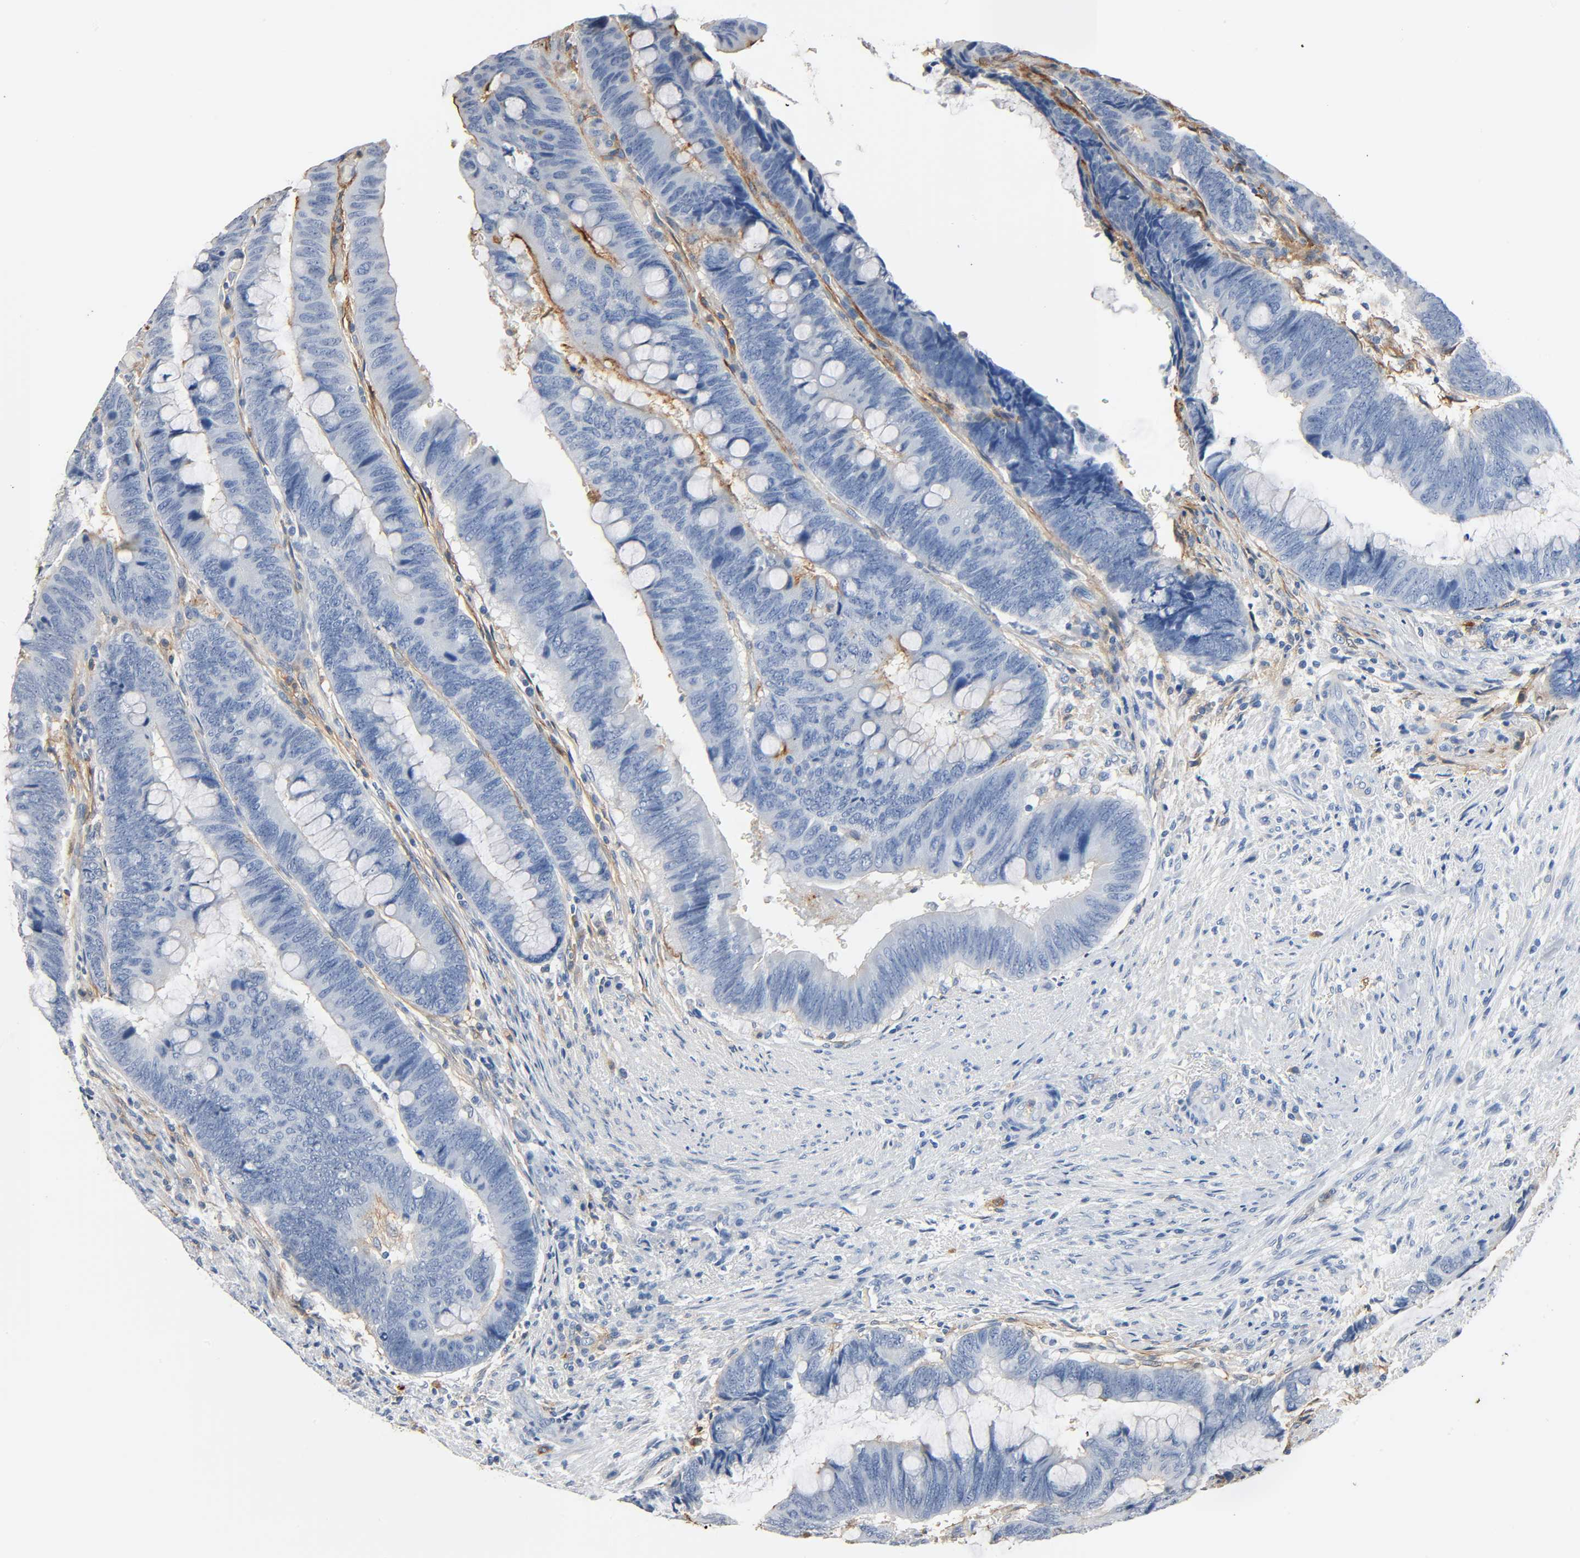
{"staining": {"intensity": "moderate", "quantity": "<25%", "location": "cytoplasmic/membranous"}, "tissue": "colorectal cancer", "cell_type": "Tumor cells", "image_type": "cancer", "snomed": [{"axis": "morphology", "description": "Normal tissue, NOS"}, {"axis": "morphology", "description": "Adenocarcinoma, NOS"}, {"axis": "topography", "description": "Rectum"}], "caption": "Adenocarcinoma (colorectal) tissue displays moderate cytoplasmic/membranous staining in about <25% of tumor cells Using DAB (brown) and hematoxylin (blue) stains, captured at high magnification using brightfield microscopy.", "gene": "ANPEP", "patient": {"sex": "male", "age": 92}}